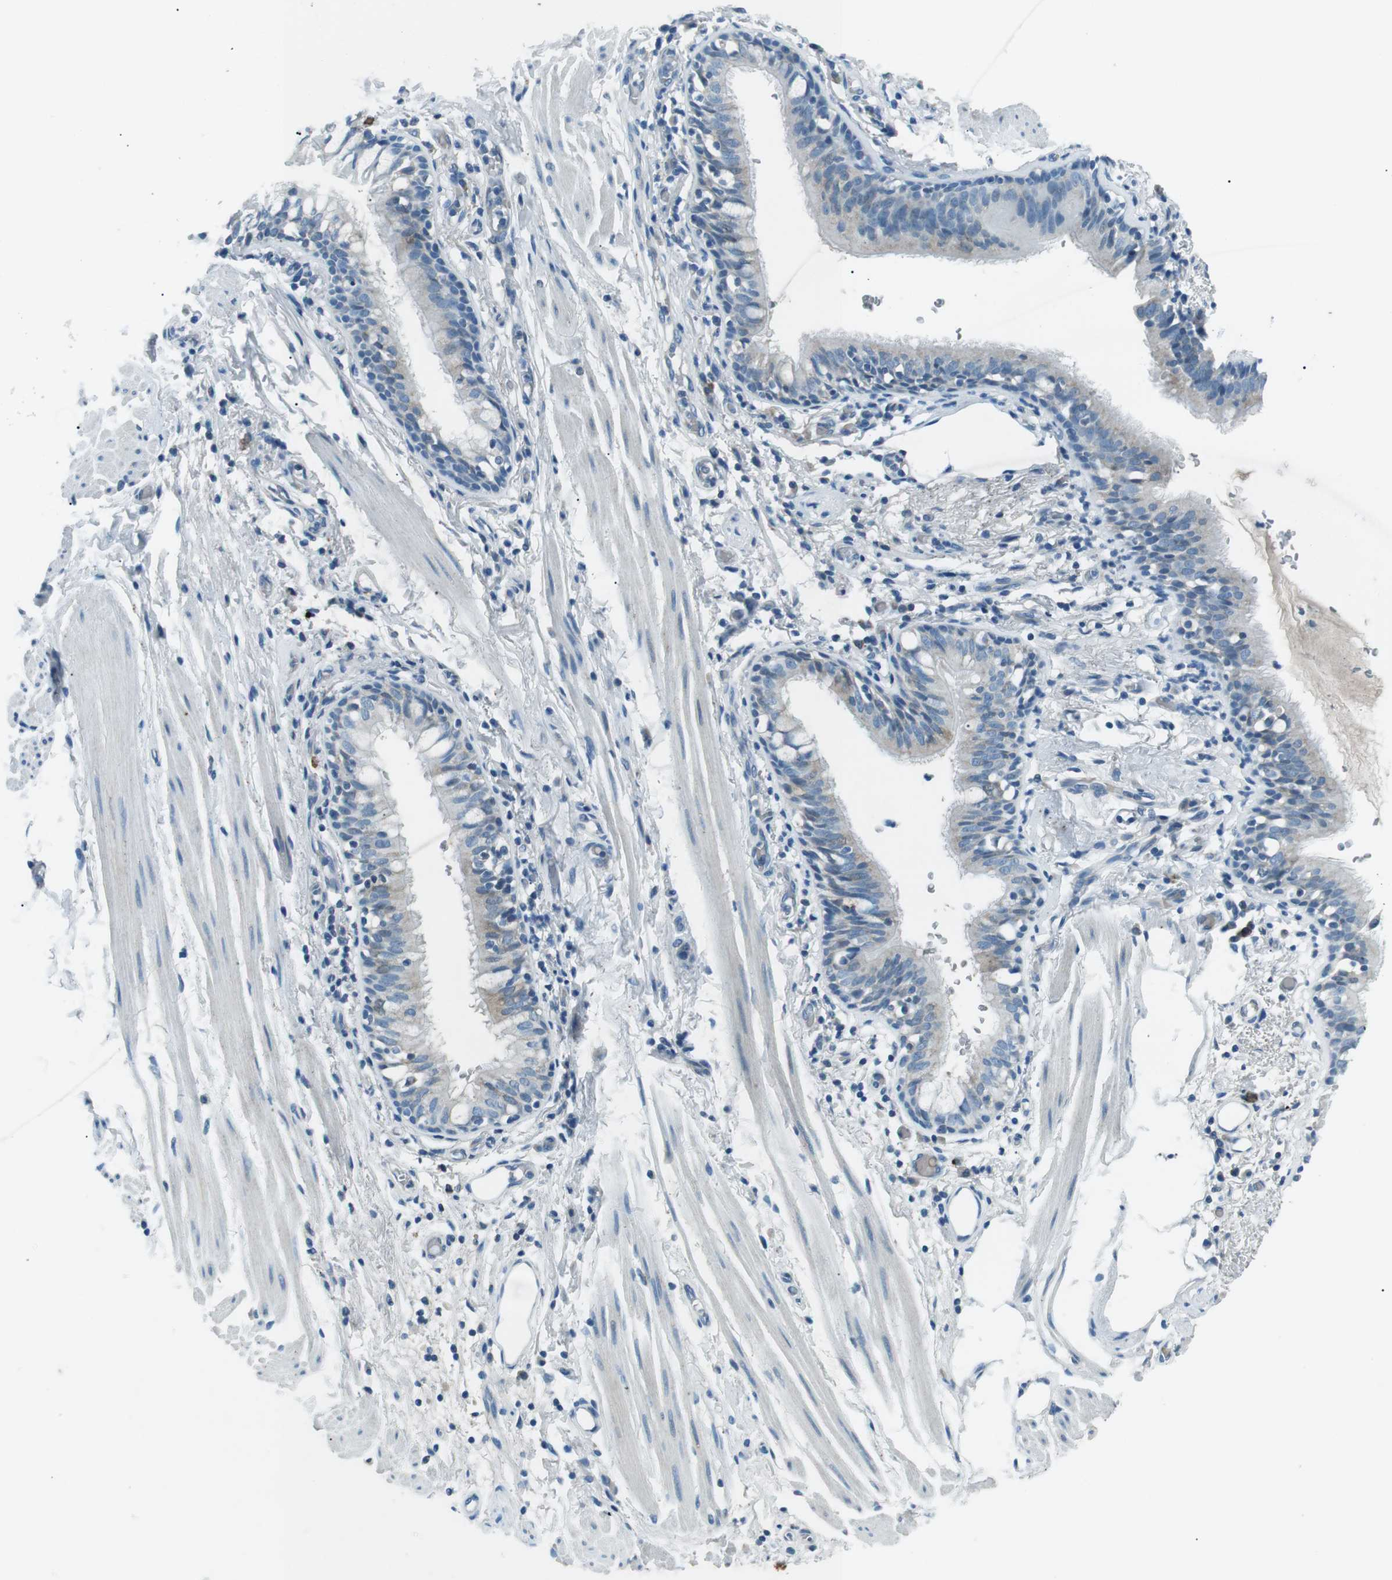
{"staining": {"intensity": "negative", "quantity": "none", "location": "none"}, "tissue": "bronchus", "cell_type": "Respiratory epithelial cells", "image_type": "normal", "snomed": [{"axis": "morphology", "description": "Normal tissue, NOS"}, {"axis": "morphology", "description": "Inflammation, NOS"}, {"axis": "topography", "description": "Cartilage tissue"}, {"axis": "topography", "description": "Bronchus"}], "caption": "Protein analysis of normal bronchus shows no significant staining in respiratory epithelial cells.", "gene": "ST6GAL1", "patient": {"sex": "male", "age": 77}}